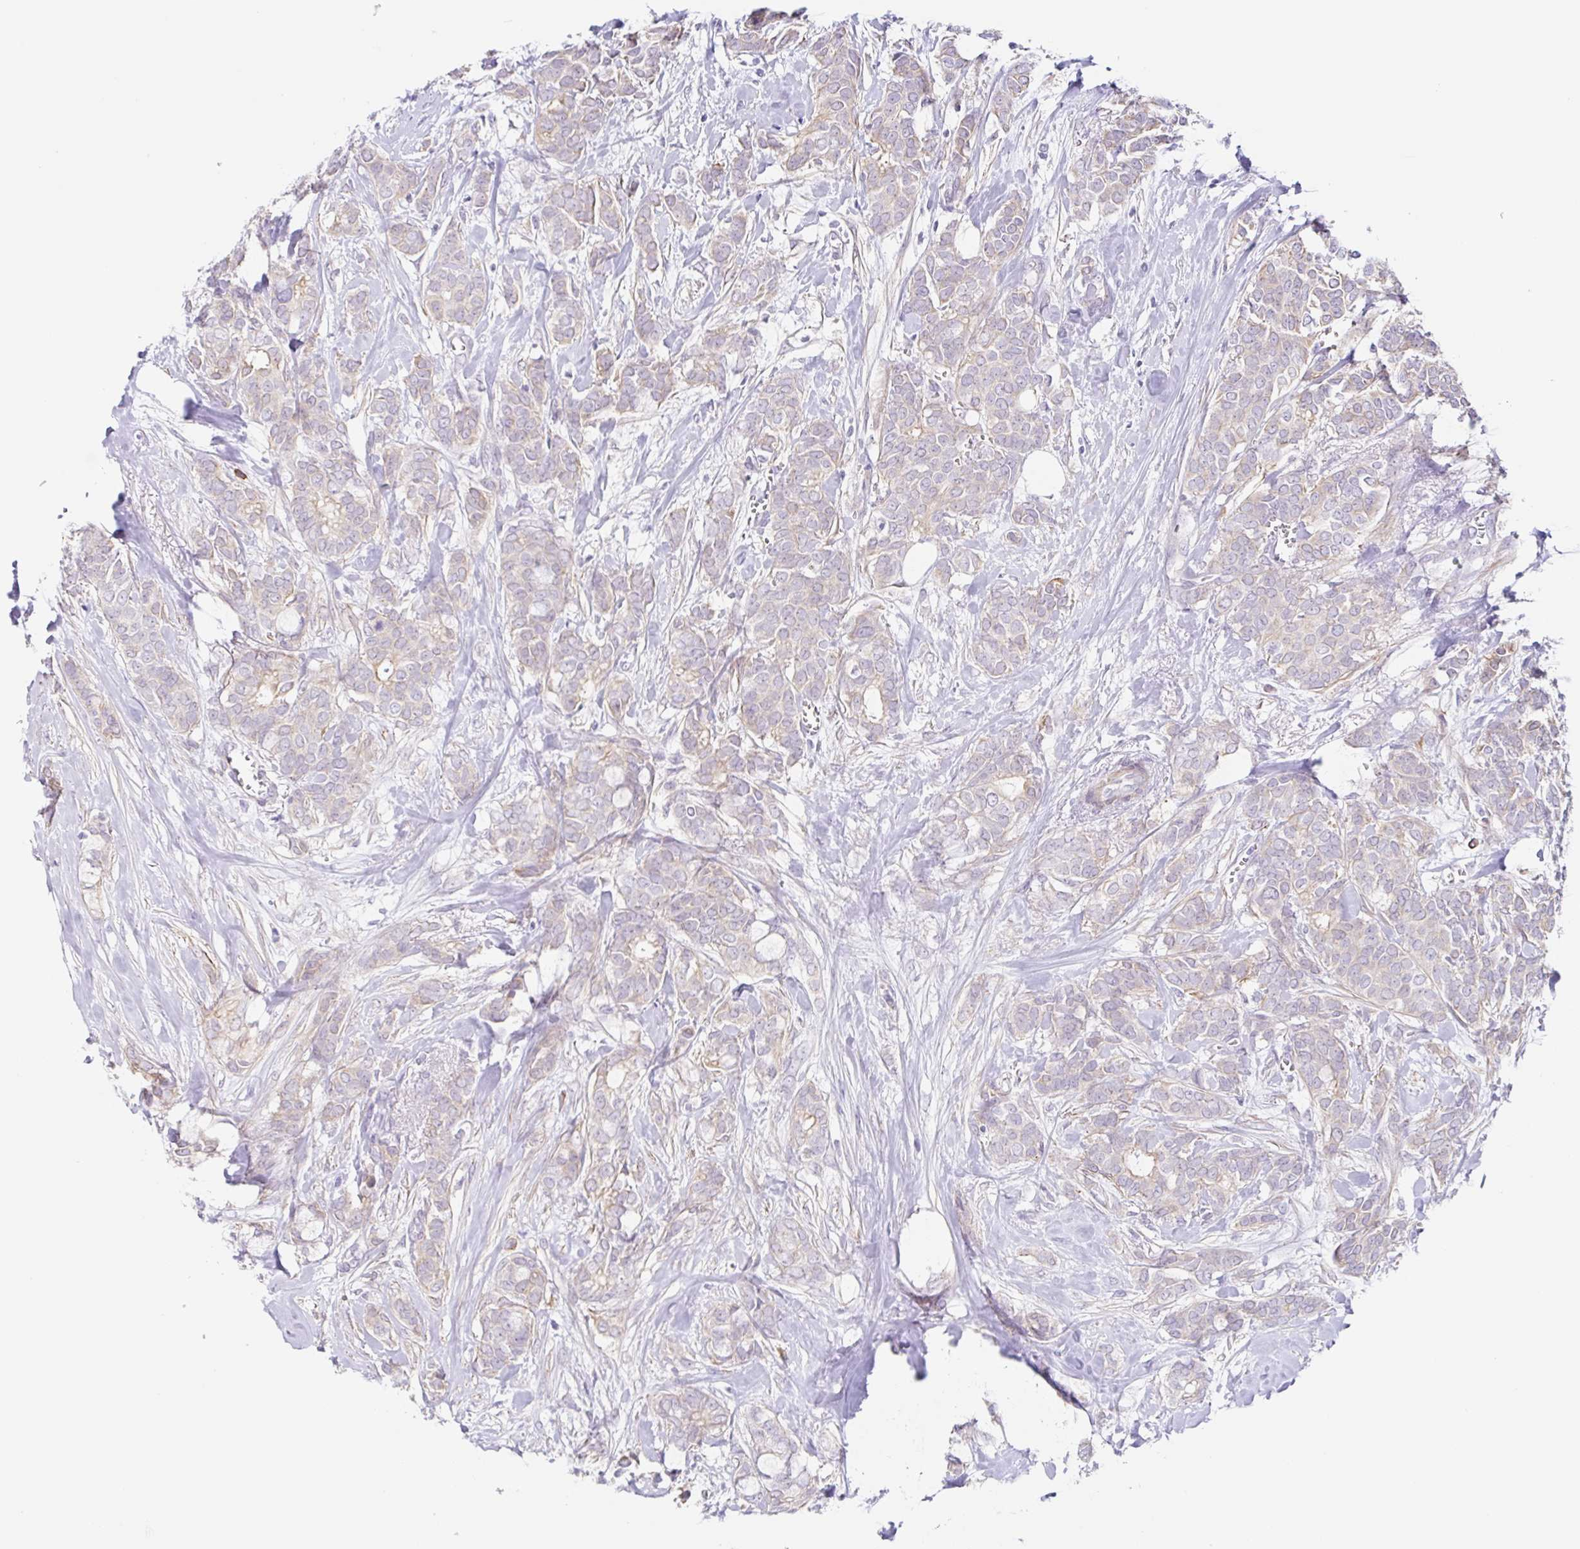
{"staining": {"intensity": "weak", "quantity": "<25%", "location": "cytoplasmic/membranous"}, "tissue": "breast cancer", "cell_type": "Tumor cells", "image_type": "cancer", "snomed": [{"axis": "morphology", "description": "Duct carcinoma"}, {"axis": "topography", "description": "Breast"}], "caption": "High magnification brightfield microscopy of breast cancer (invasive ductal carcinoma) stained with DAB (brown) and counterstained with hematoxylin (blue): tumor cells show no significant positivity.", "gene": "DCAF17", "patient": {"sex": "female", "age": 84}}